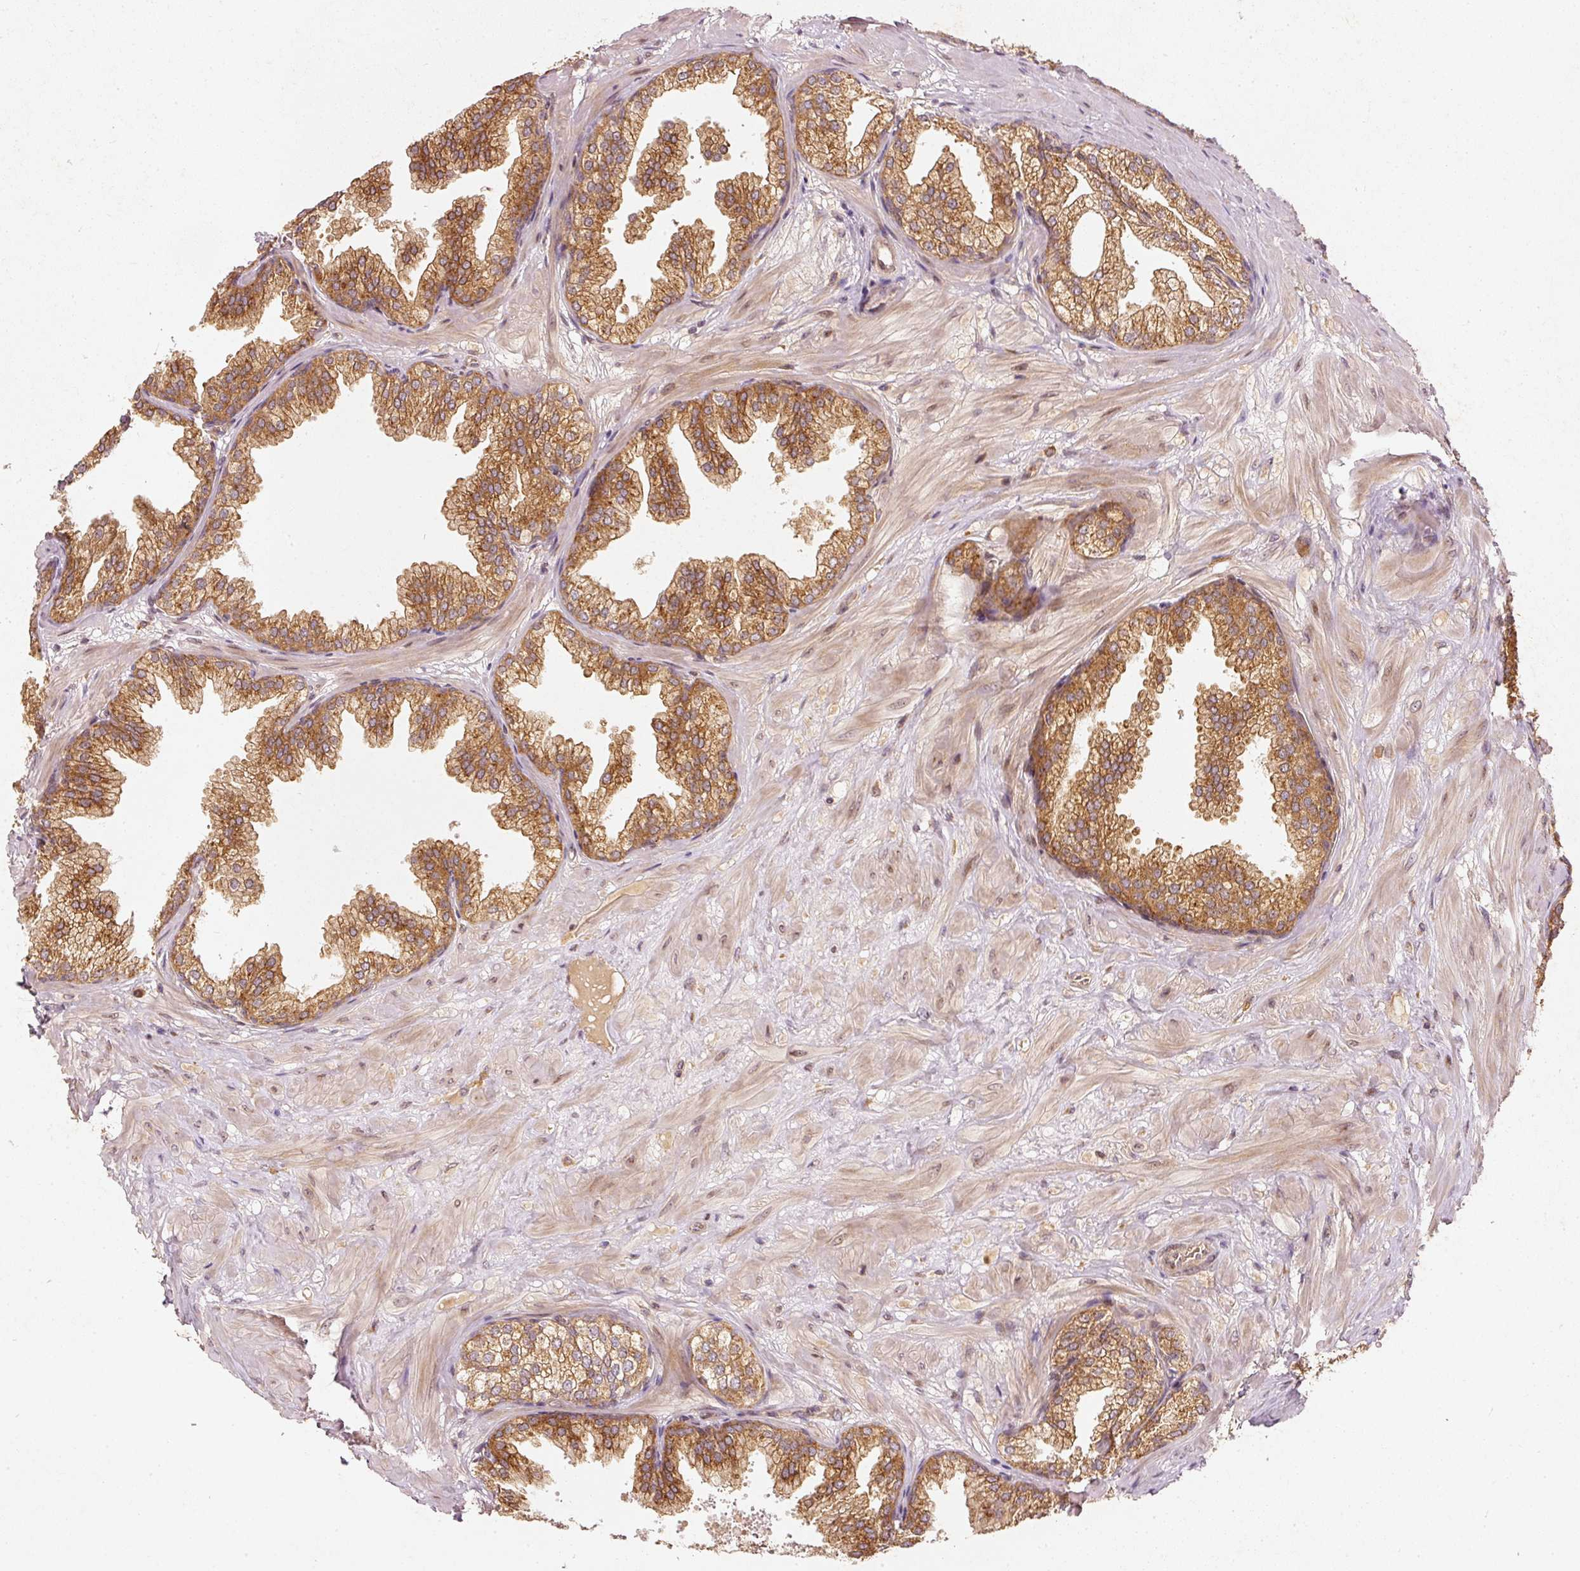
{"staining": {"intensity": "moderate", "quantity": ">75%", "location": "cytoplasmic/membranous"}, "tissue": "prostate", "cell_type": "Glandular cells", "image_type": "normal", "snomed": [{"axis": "morphology", "description": "Normal tissue, NOS"}, {"axis": "topography", "description": "Prostate"}], "caption": "Immunohistochemical staining of normal human prostate demonstrates moderate cytoplasmic/membranous protein staining in about >75% of glandular cells. The protein of interest is stained brown, and the nuclei are stained in blue (DAB IHC with brightfield microscopy, high magnification).", "gene": "ZNF580", "patient": {"sex": "male", "age": 37}}